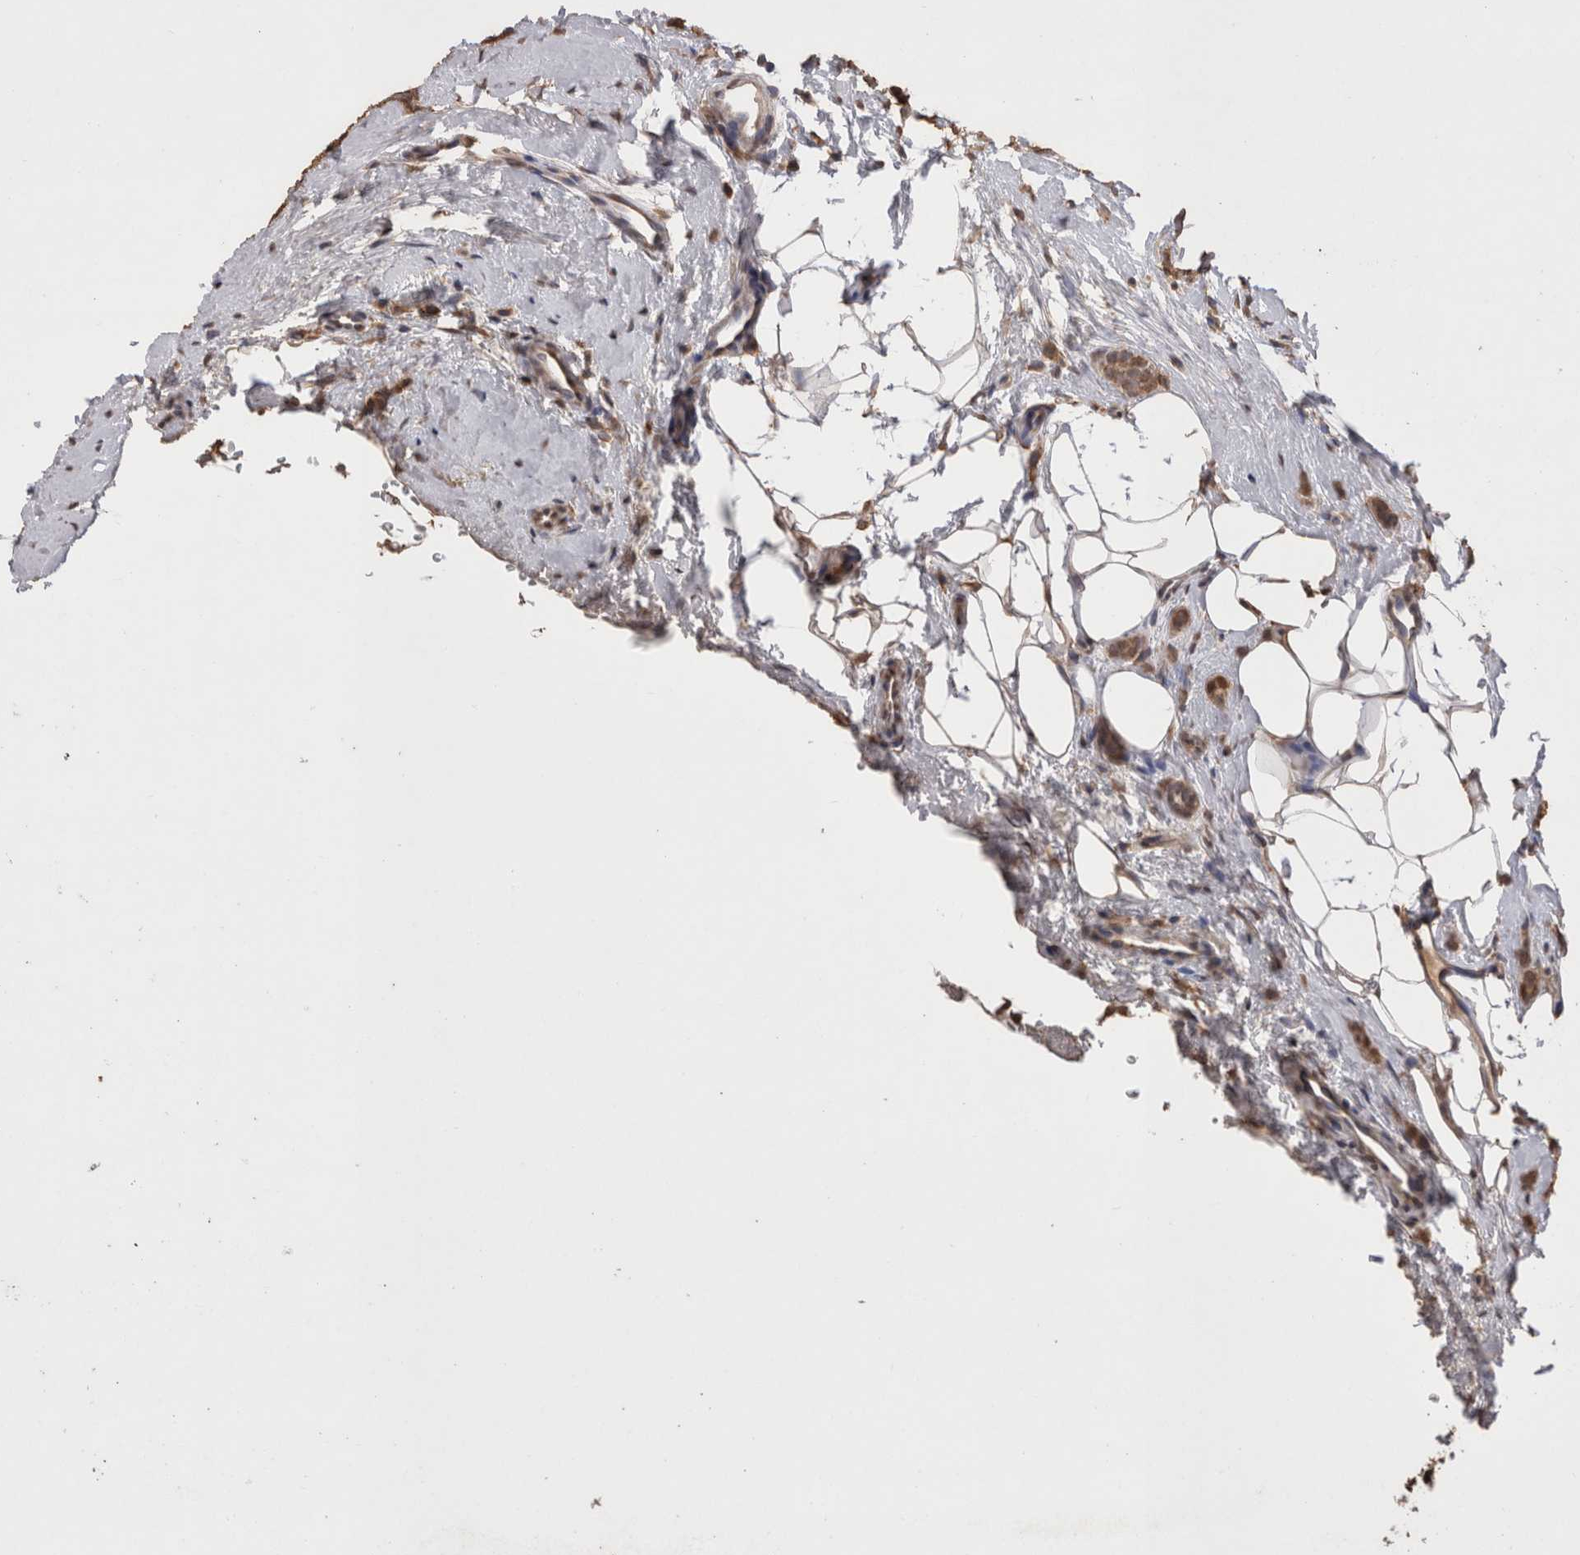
{"staining": {"intensity": "moderate", "quantity": ">75%", "location": "cytoplasmic/membranous,nuclear"}, "tissue": "breast cancer", "cell_type": "Tumor cells", "image_type": "cancer", "snomed": [{"axis": "morphology", "description": "Lobular carcinoma"}, {"axis": "topography", "description": "Skin"}, {"axis": "topography", "description": "Breast"}], "caption": "Tumor cells reveal moderate cytoplasmic/membranous and nuclear positivity in about >75% of cells in breast cancer.", "gene": "GRK5", "patient": {"sex": "female", "age": 46}}